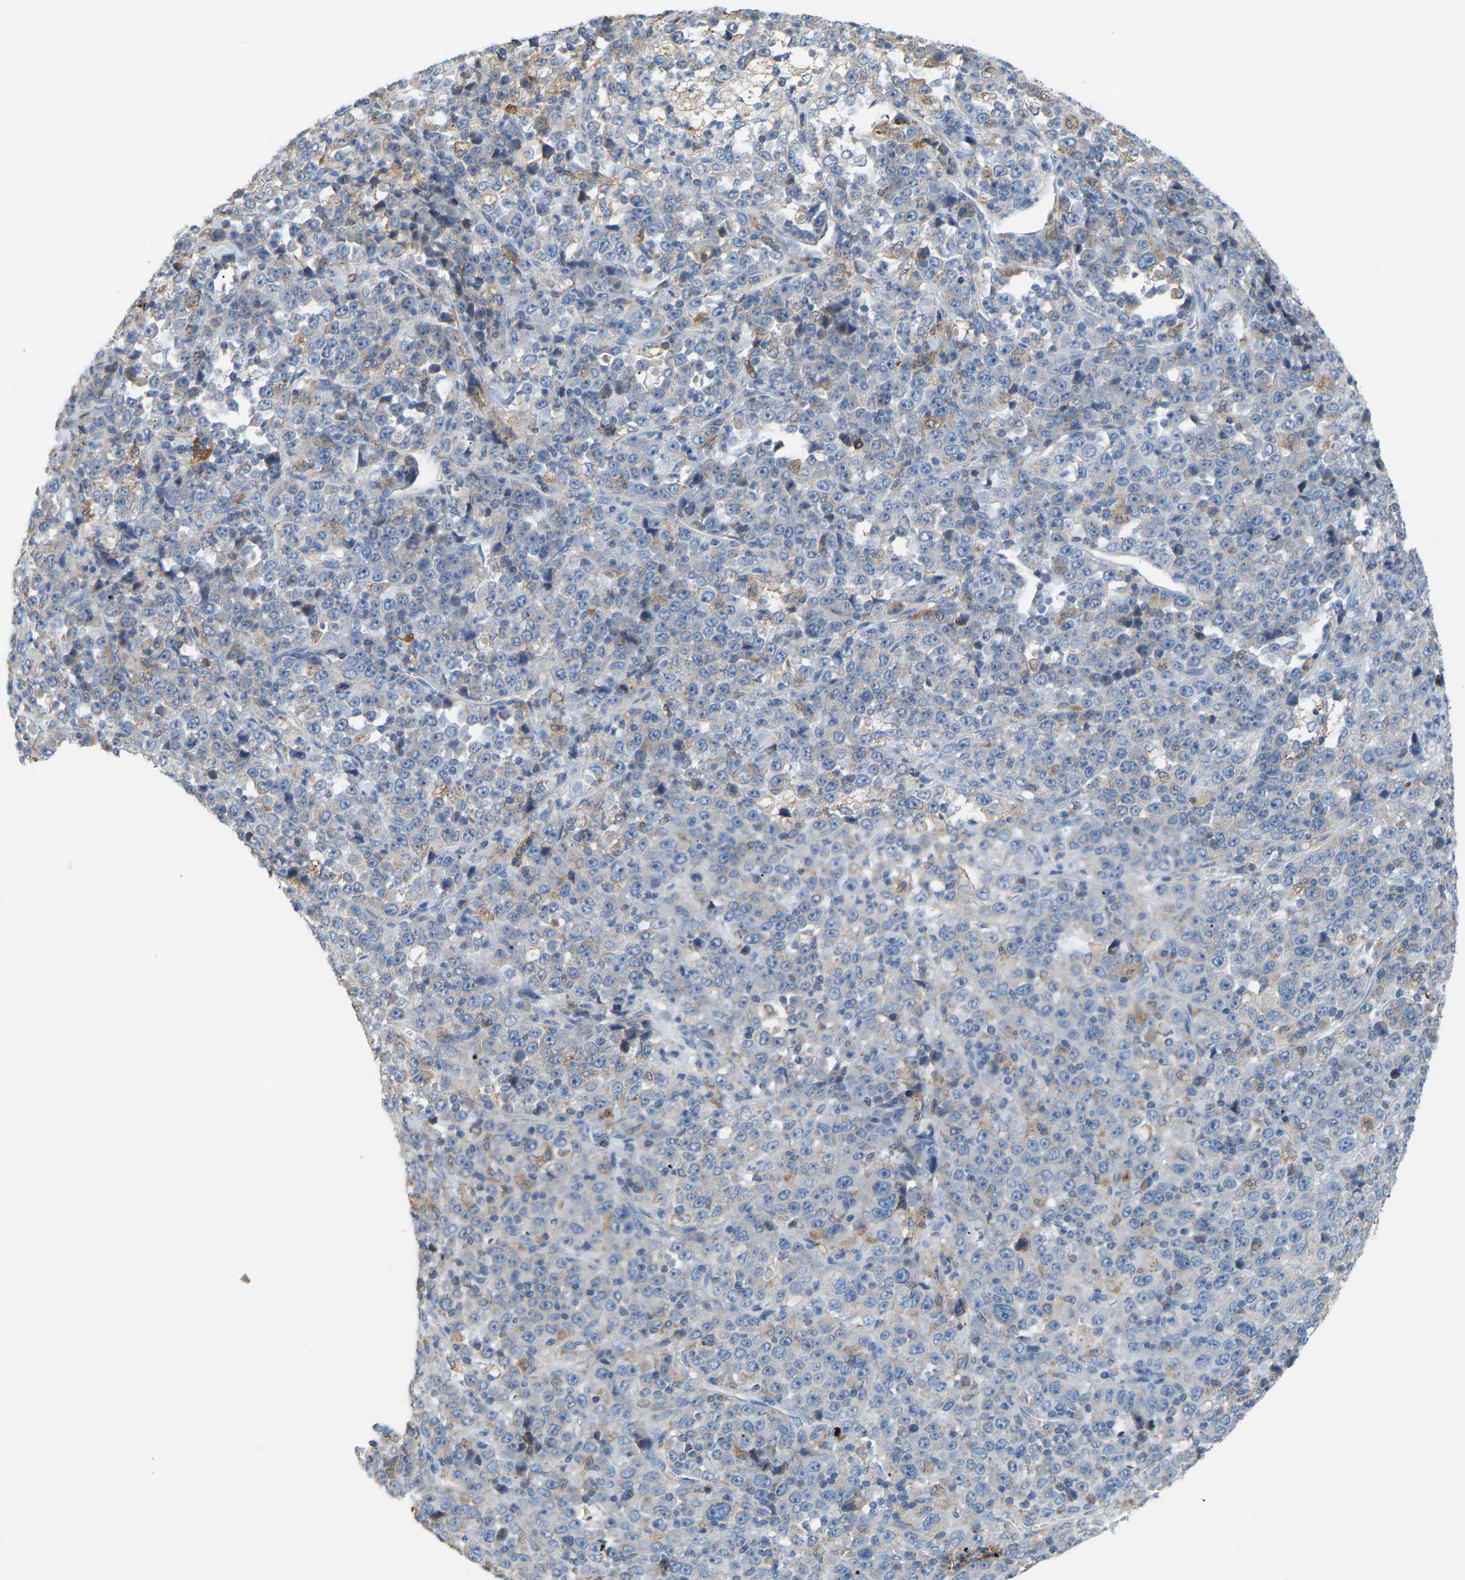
{"staining": {"intensity": "negative", "quantity": "none", "location": "none"}, "tissue": "stomach cancer", "cell_type": "Tumor cells", "image_type": "cancer", "snomed": [{"axis": "morphology", "description": "Normal tissue, NOS"}, {"axis": "morphology", "description": "Adenocarcinoma, NOS"}, {"axis": "topography", "description": "Stomach, upper"}, {"axis": "topography", "description": "Stomach"}], "caption": "The photomicrograph exhibits no significant positivity in tumor cells of adenocarcinoma (stomach). (Immunohistochemistry (ihc), brightfield microscopy, high magnification).", "gene": "CROT", "patient": {"sex": "male", "age": 59}}